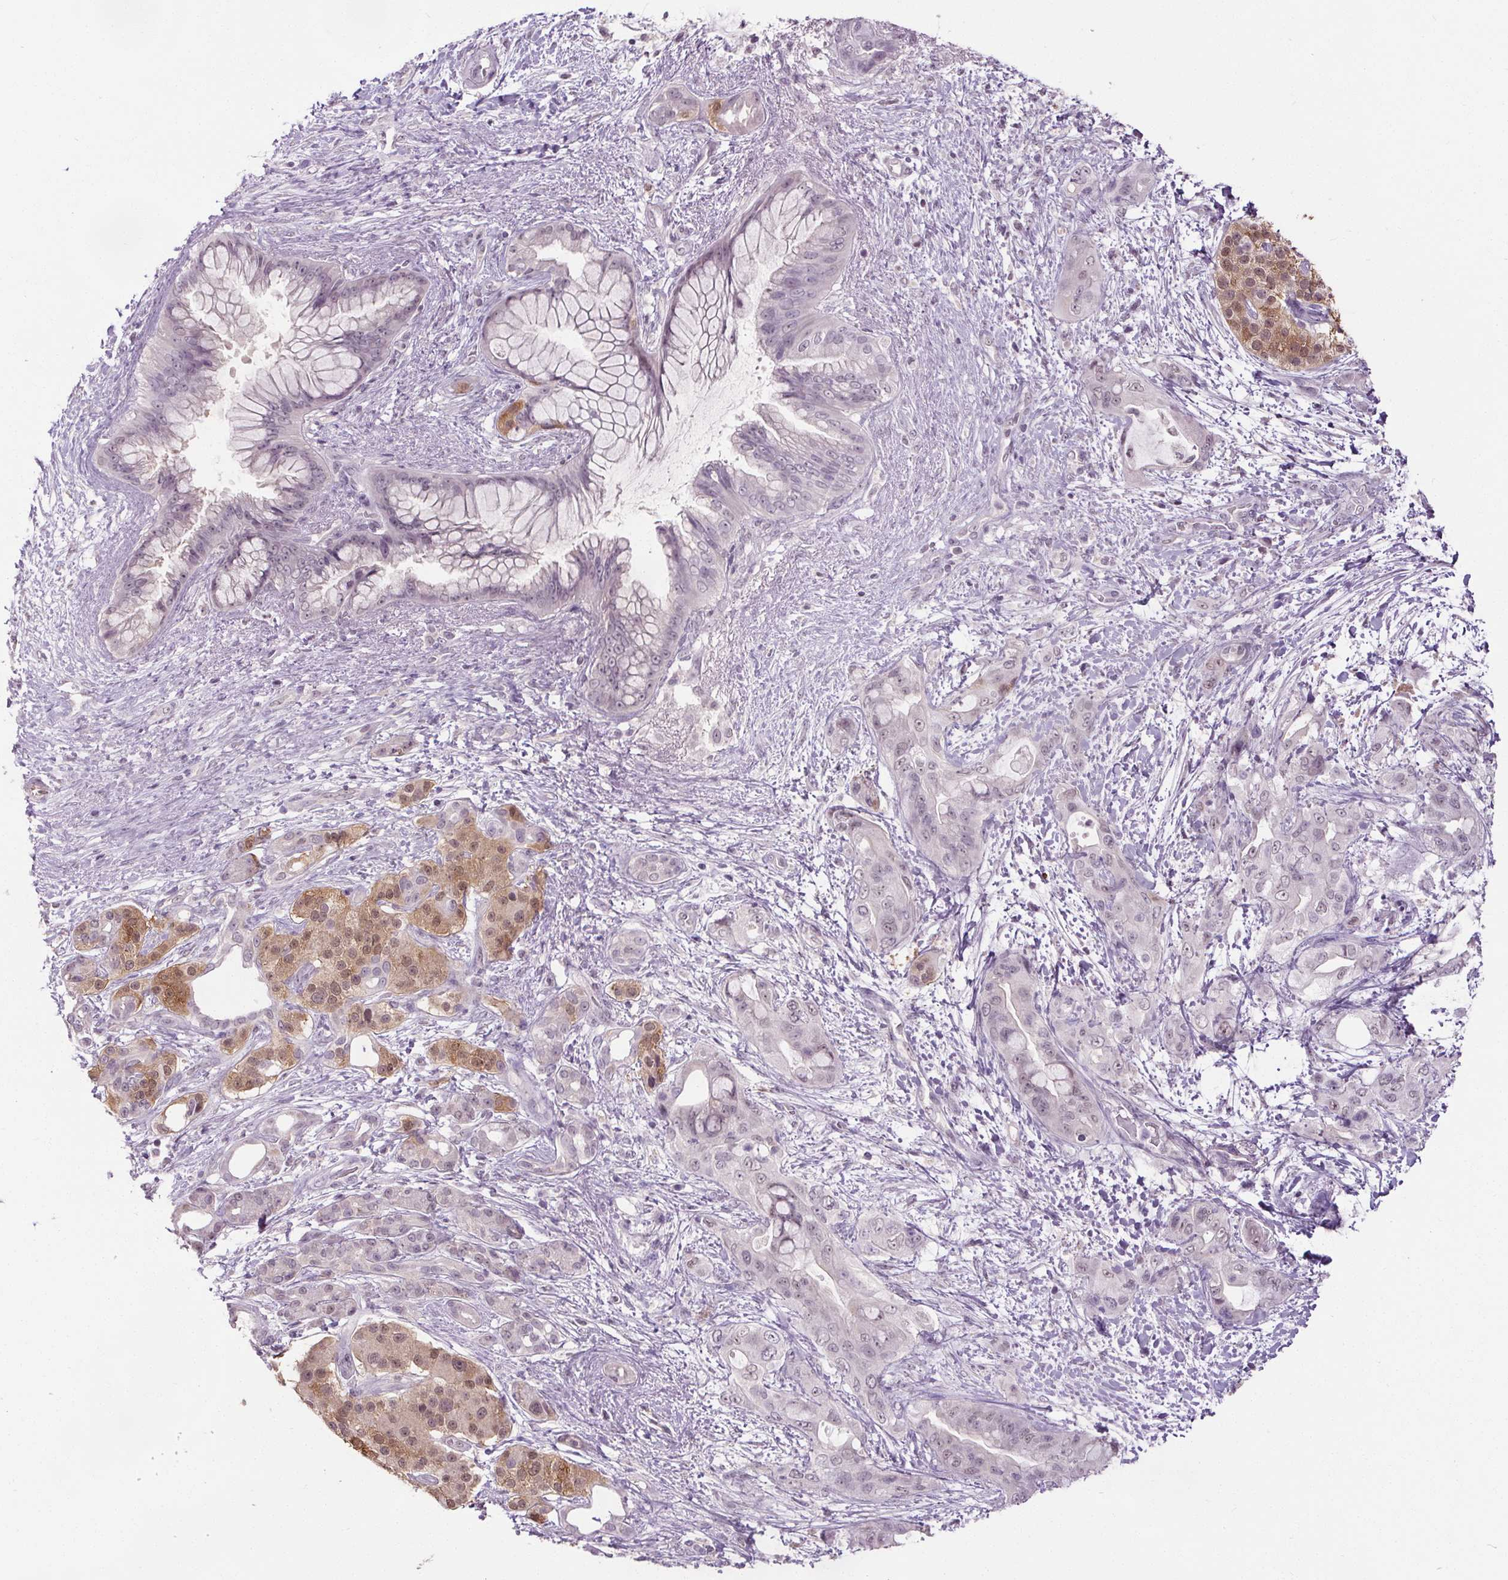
{"staining": {"intensity": "weak", "quantity": "25%-75%", "location": "nuclear"}, "tissue": "pancreatic cancer", "cell_type": "Tumor cells", "image_type": "cancer", "snomed": [{"axis": "morphology", "description": "Adenocarcinoma, NOS"}, {"axis": "topography", "description": "Pancreas"}], "caption": "The histopathology image shows immunohistochemical staining of pancreatic cancer. There is weak nuclear staining is identified in about 25%-75% of tumor cells. The staining was performed using DAB (3,3'-diaminobenzidine), with brown indicating positive protein expression. Nuclei are stained blue with hematoxylin.", "gene": "SLC2A9", "patient": {"sex": "male", "age": 71}}